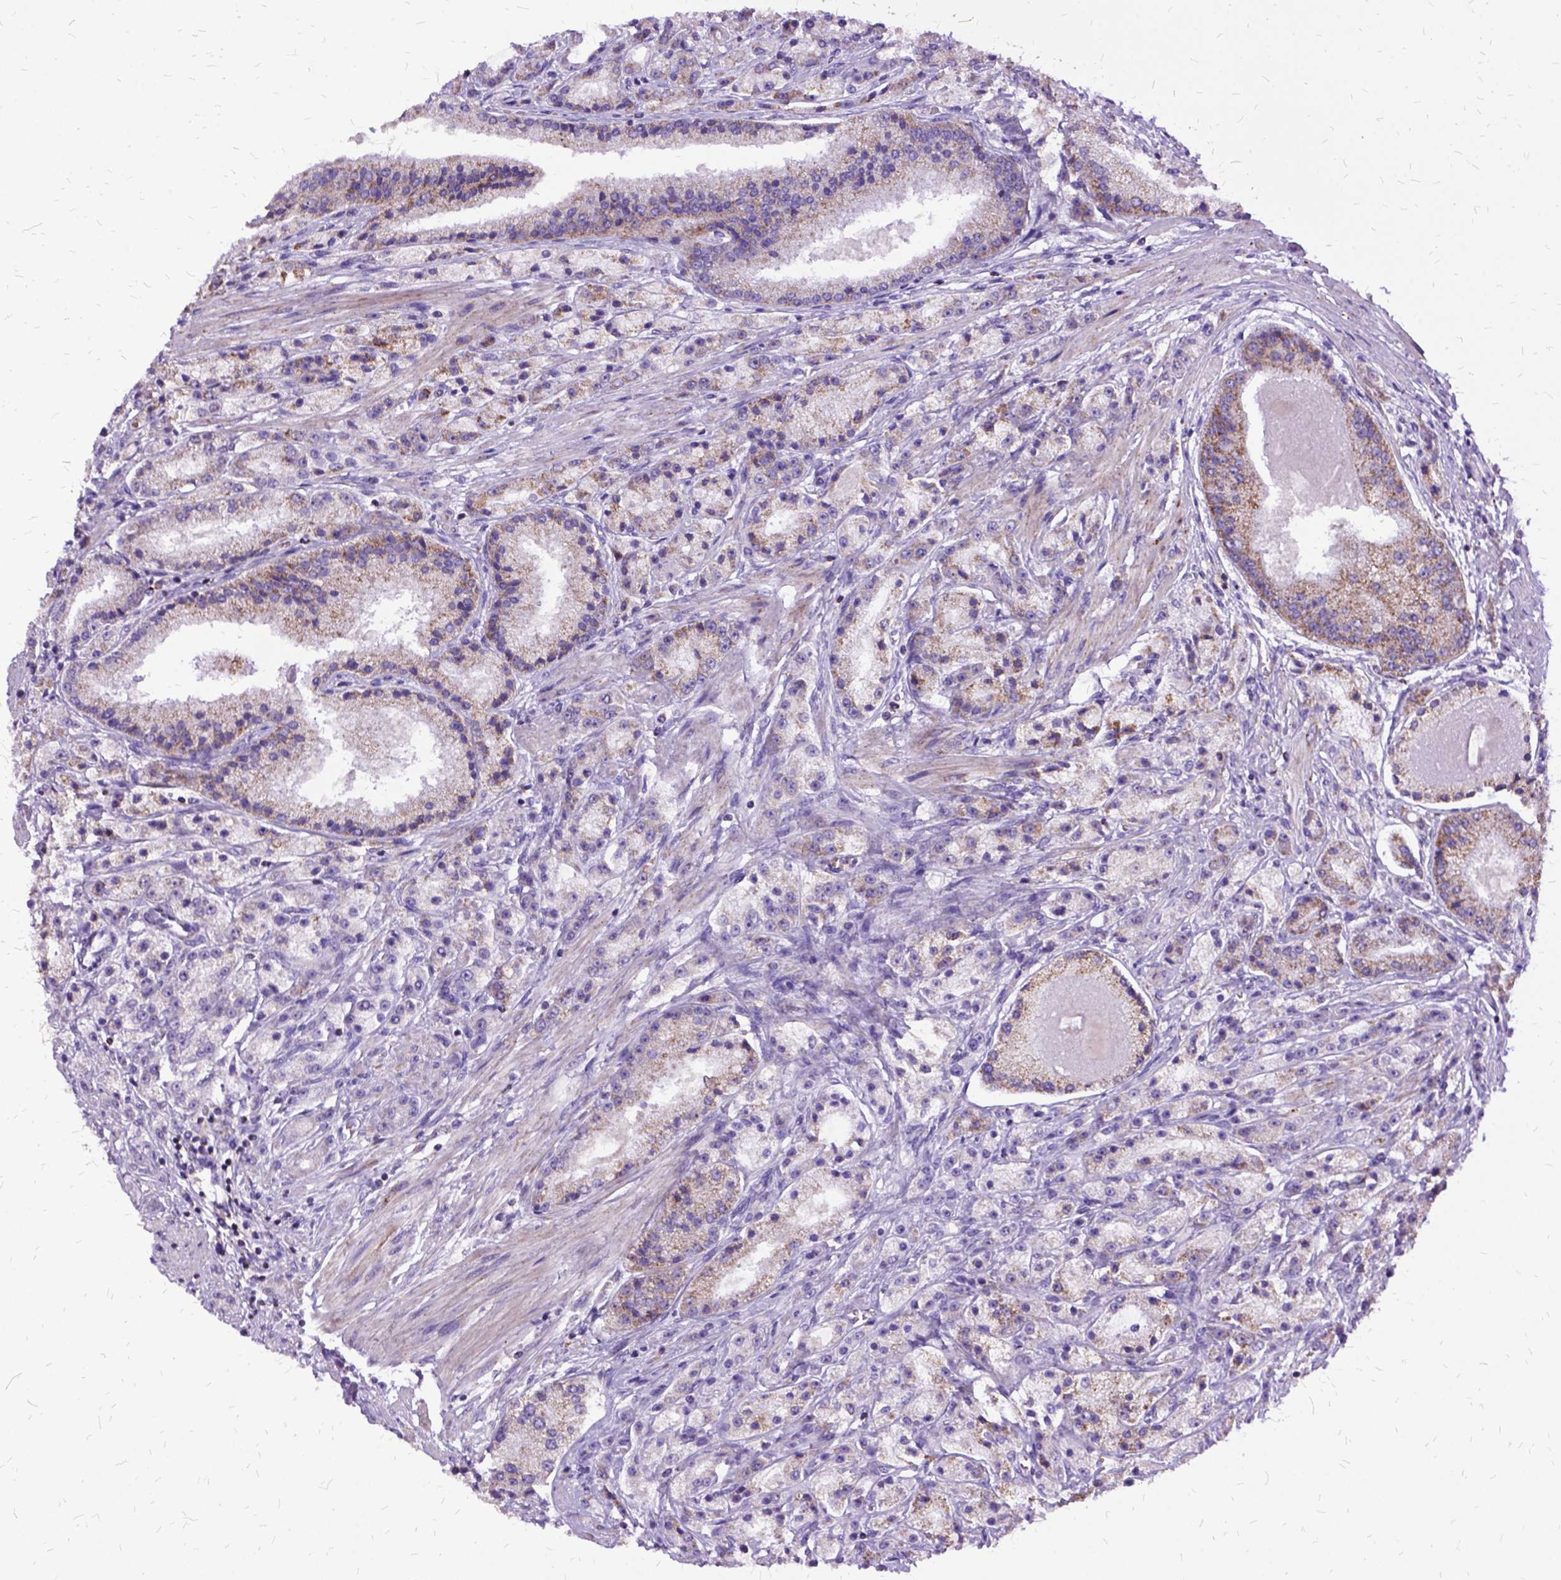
{"staining": {"intensity": "moderate", "quantity": "<25%", "location": "cytoplasmic/membranous"}, "tissue": "prostate cancer", "cell_type": "Tumor cells", "image_type": "cancer", "snomed": [{"axis": "morphology", "description": "Adenocarcinoma, High grade"}, {"axis": "topography", "description": "Prostate"}], "caption": "High-magnification brightfield microscopy of adenocarcinoma (high-grade) (prostate) stained with DAB (3,3'-diaminobenzidine) (brown) and counterstained with hematoxylin (blue). tumor cells exhibit moderate cytoplasmic/membranous positivity is identified in about<25% of cells. The staining was performed using DAB, with brown indicating positive protein expression. Nuclei are stained blue with hematoxylin.", "gene": "OXCT1", "patient": {"sex": "male", "age": 67}}